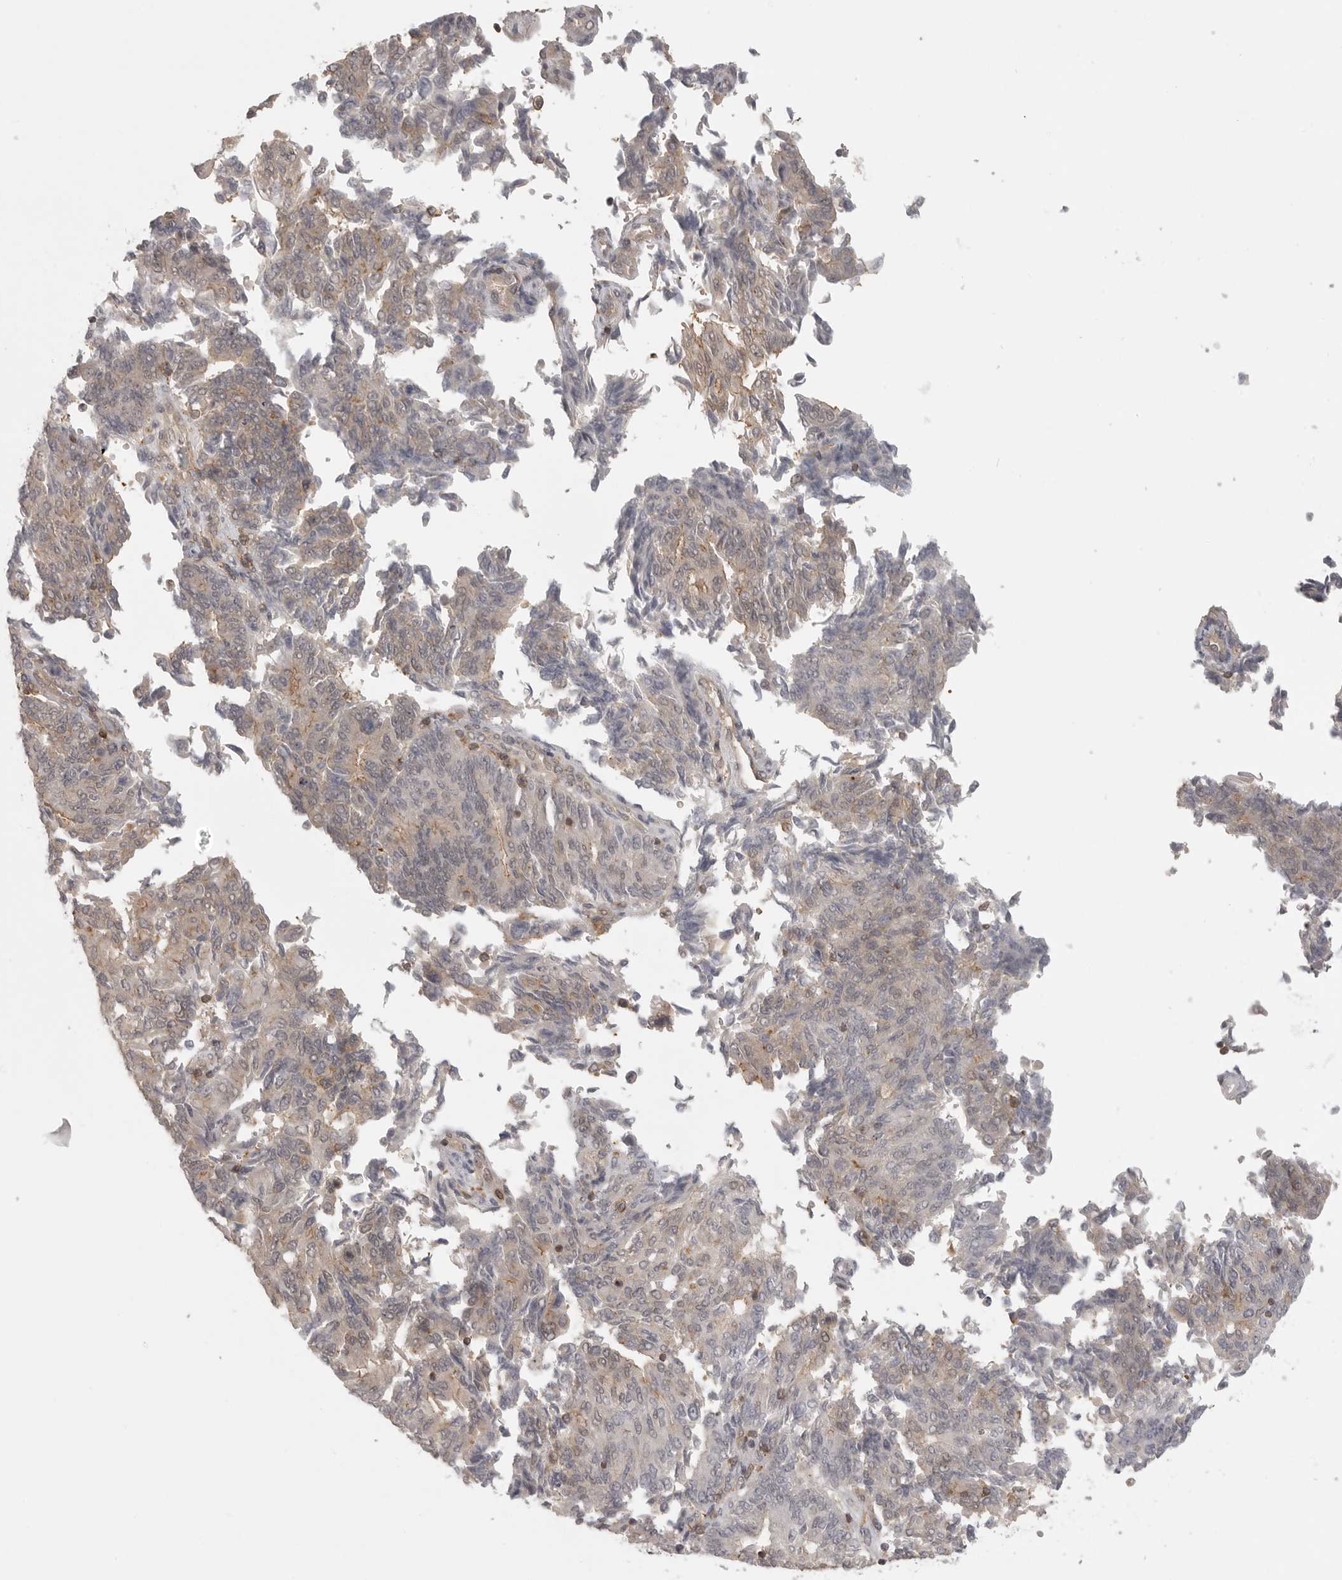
{"staining": {"intensity": "weak", "quantity": "25%-75%", "location": "cytoplasmic/membranous"}, "tissue": "endometrial cancer", "cell_type": "Tumor cells", "image_type": "cancer", "snomed": [{"axis": "morphology", "description": "Adenocarcinoma, NOS"}, {"axis": "topography", "description": "Endometrium"}], "caption": "About 25%-75% of tumor cells in endometrial cancer exhibit weak cytoplasmic/membranous protein staining as visualized by brown immunohistochemical staining.", "gene": "DBNL", "patient": {"sex": "female", "age": 80}}